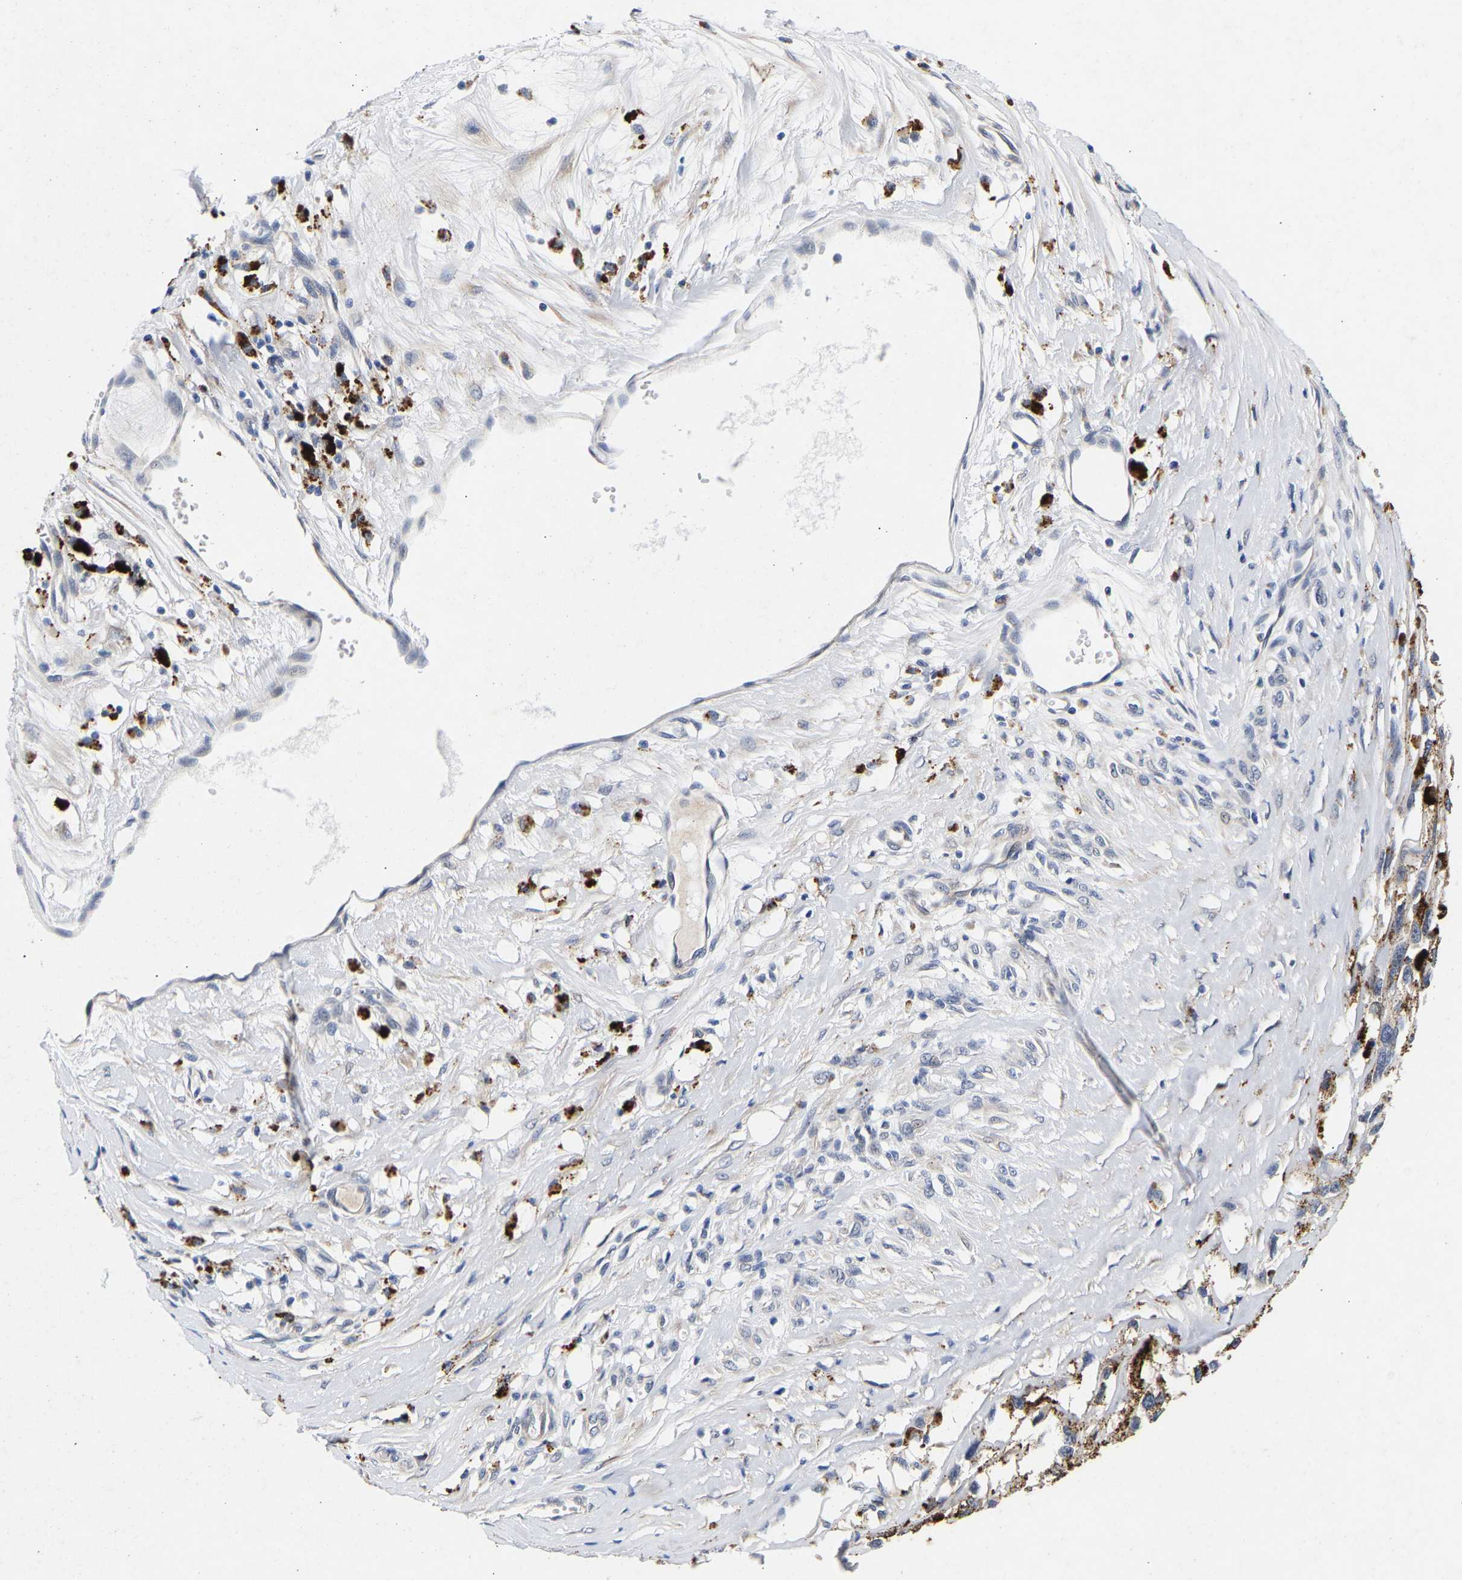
{"staining": {"intensity": "negative", "quantity": "none", "location": "none"}, "tissue": "melanoma", "cell_type": "Tumor cells", "image_type": "cancer", "snomed": [{"axis": "morphology", "description": "Malignant melanoma, Metastatic site"}, {"axis": "topography", "description": "Lymph node"}], "caption": "Micrograph shows no significant protein expression in tumor cells of malignant melanoma (metastatic site).", "gene": "CCDC6", "patient": {"sex": "male", "age": 59}}